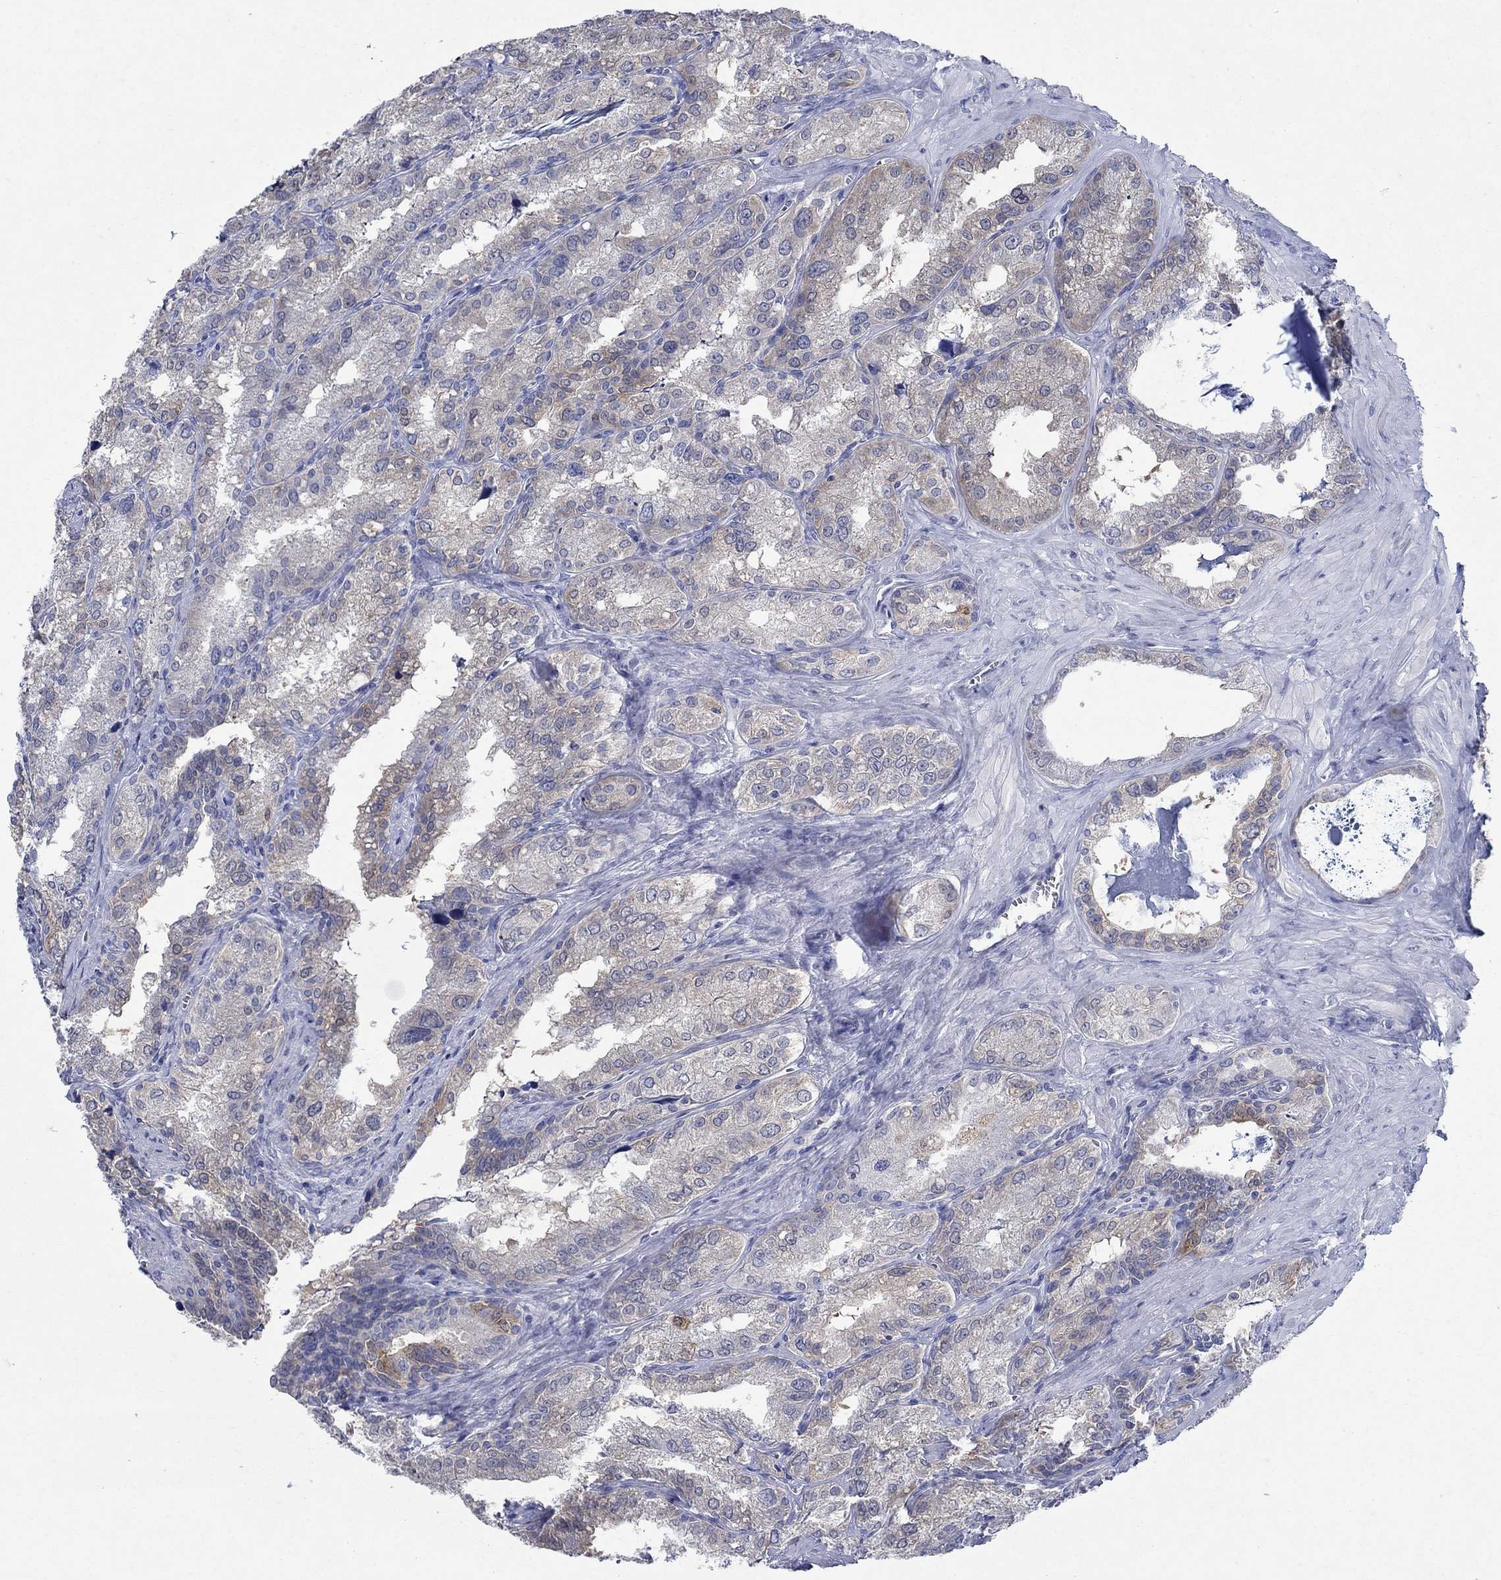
{"staining": {"intensity": "weak", "quantity": "25%-75%", "location": "cytoplasmic/membranous"}, "tissue": "seminal vesicle", "cell_type": "Glandular cells", "image_type": "normal", "snomed": [{"axis": "morphology", "description": "Normal tissue, NOS"}, {"axis": "topography", "description": "Seminal veicle"}], "caption": "IHC histopathology image of benign seminal vesicle stained for a protein (brown), which displays low levels of weak cytoplasmic/membranous expression in about 25%-75% of glandular cells.", "gene": "SULT2B1", "patient": {"sex": "male", "age": 57}}